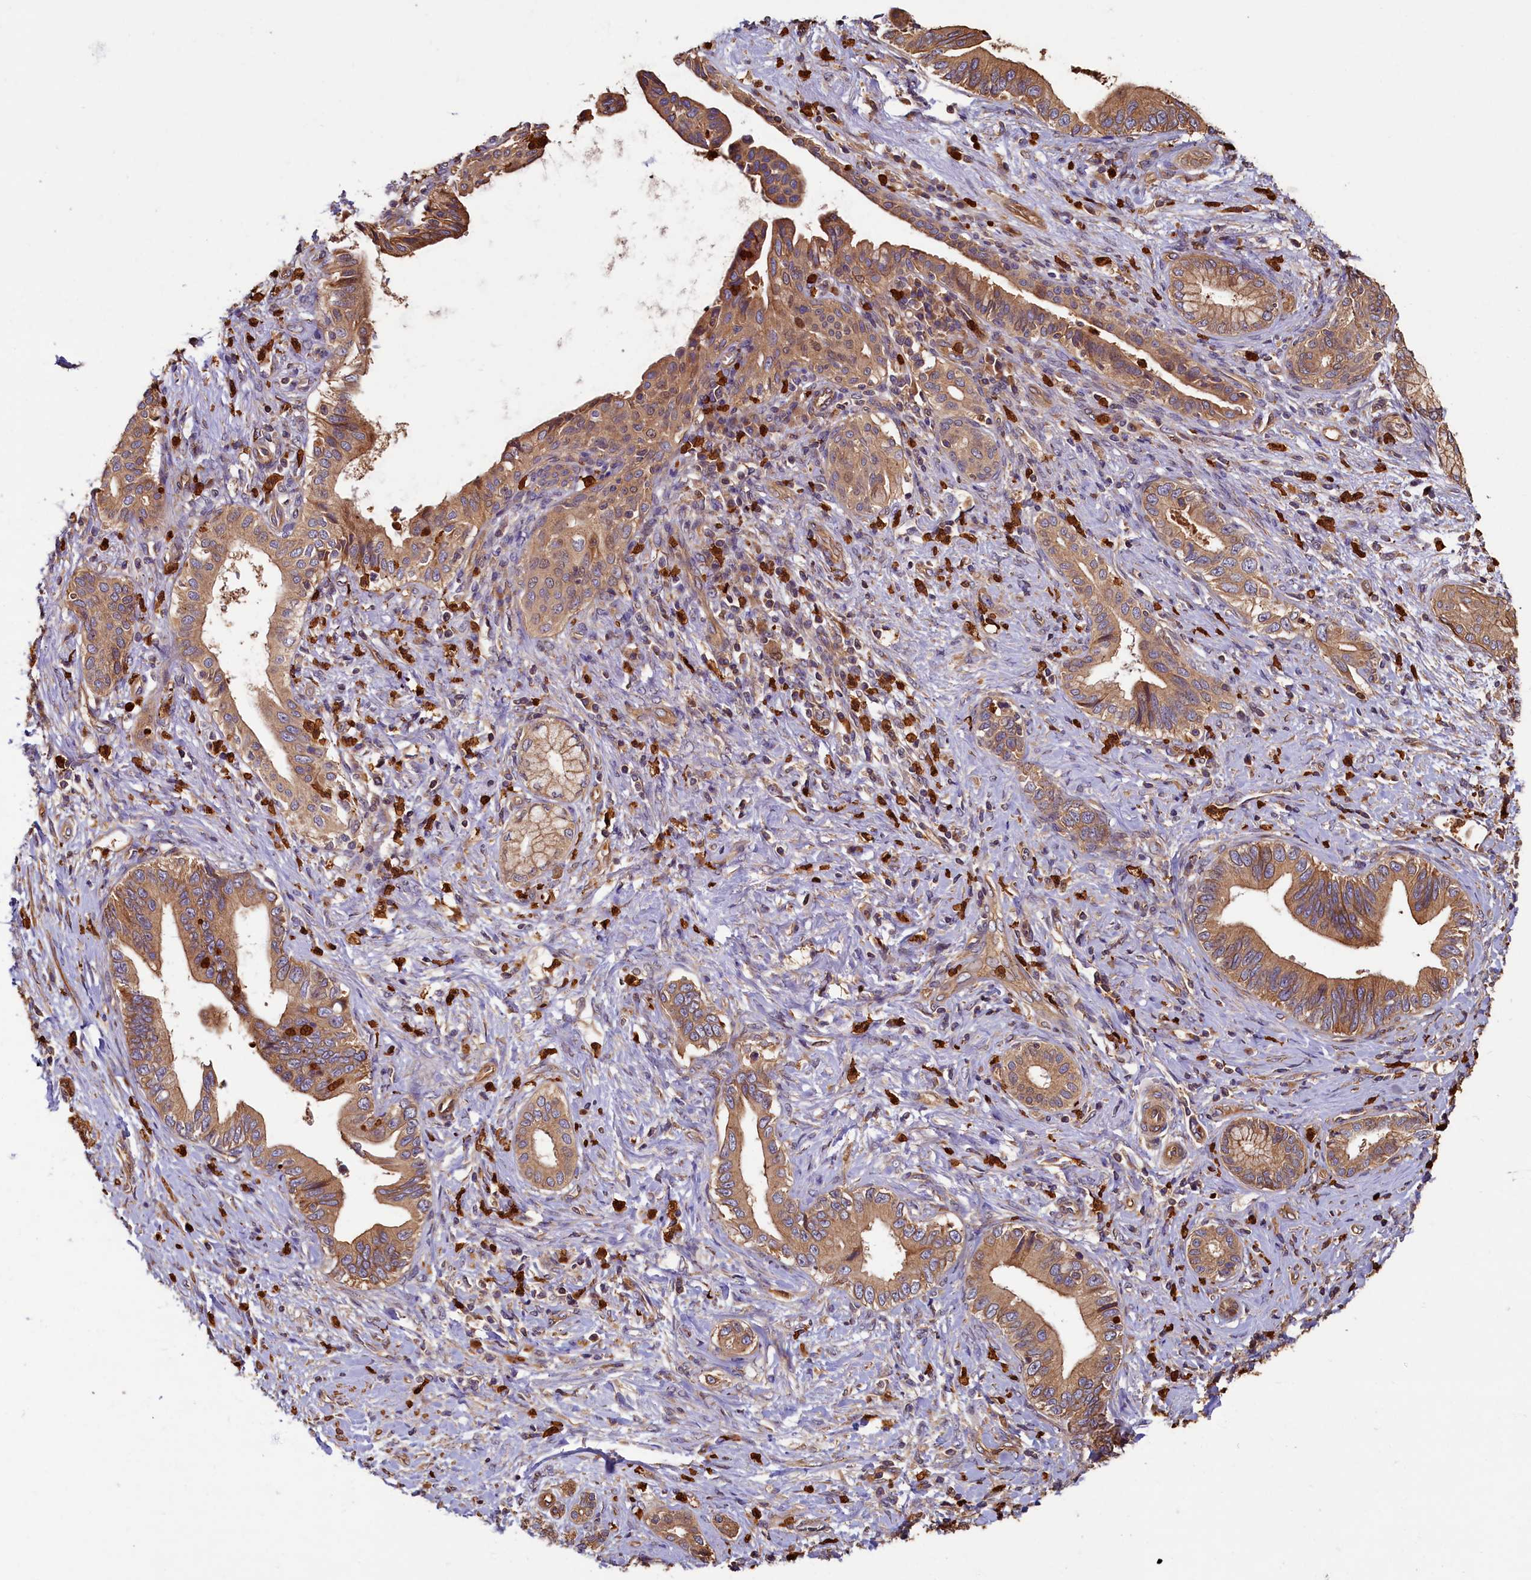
{"staining": {"intensity": "moderate", "quantity": ">75%", "location": "cytoplasmic/membranous"}, "tissue": "pancreatic cancer", "cell_type": "Tumor cells", "image_type": "cancer", "snomed": [{"axis": "morphology", "description": "Adenocarcinoma, NOS"}, {"axis": "topography", "description": "Pancreas"}], "caption": "IHC of pancreatic adenocarcinoma shows medium levels of moderate cytoplasmic/membranous expression in approximately >75% of tumor cells.", "gene": "CCDC102B", "patient": {"sex": "female", "age": 55}}